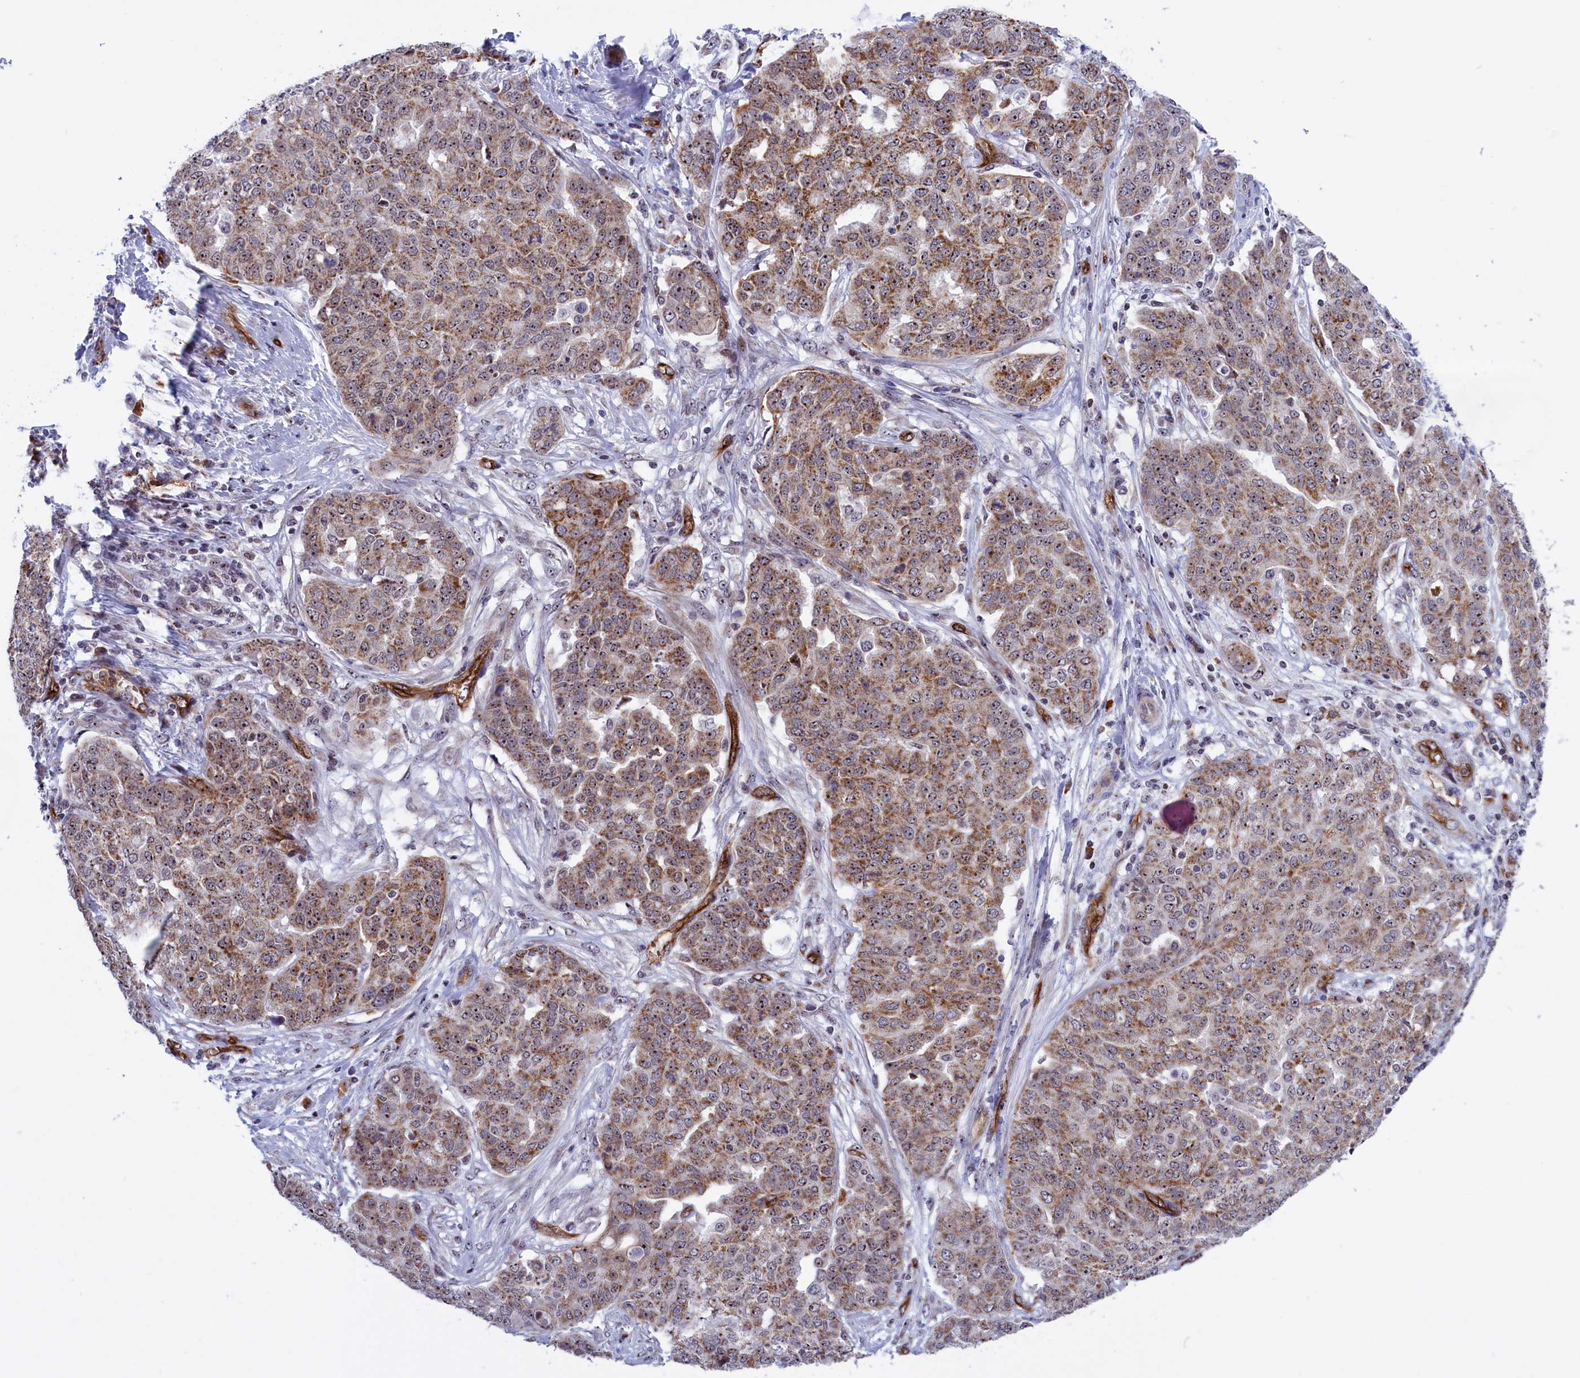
{"staining": {"intensity": "moderate", "quantity": ">75%", "location": "cytoplasmic/membranous,nuclear"}, "tissue": "ovarian cancer", "cell_type": "Tumor cells", "image_type": "cancer", "snomed": [{"axis": "morphology", "description": "Cystadenocarcinoma, serous, NOS"}, {"axis": "topography", "description": "Soft tissue"}, {"axis": "topography", "description": "Ovary"}], "caption": "About >75% of tumor cells in ovarian cancer exhibit moderate cytoplasmic/membranous and nuclear protein expression as visualized by brown immunohistochemical staining.", "gene": "MPND", "patient": {"sex": "female", "age": 57}}